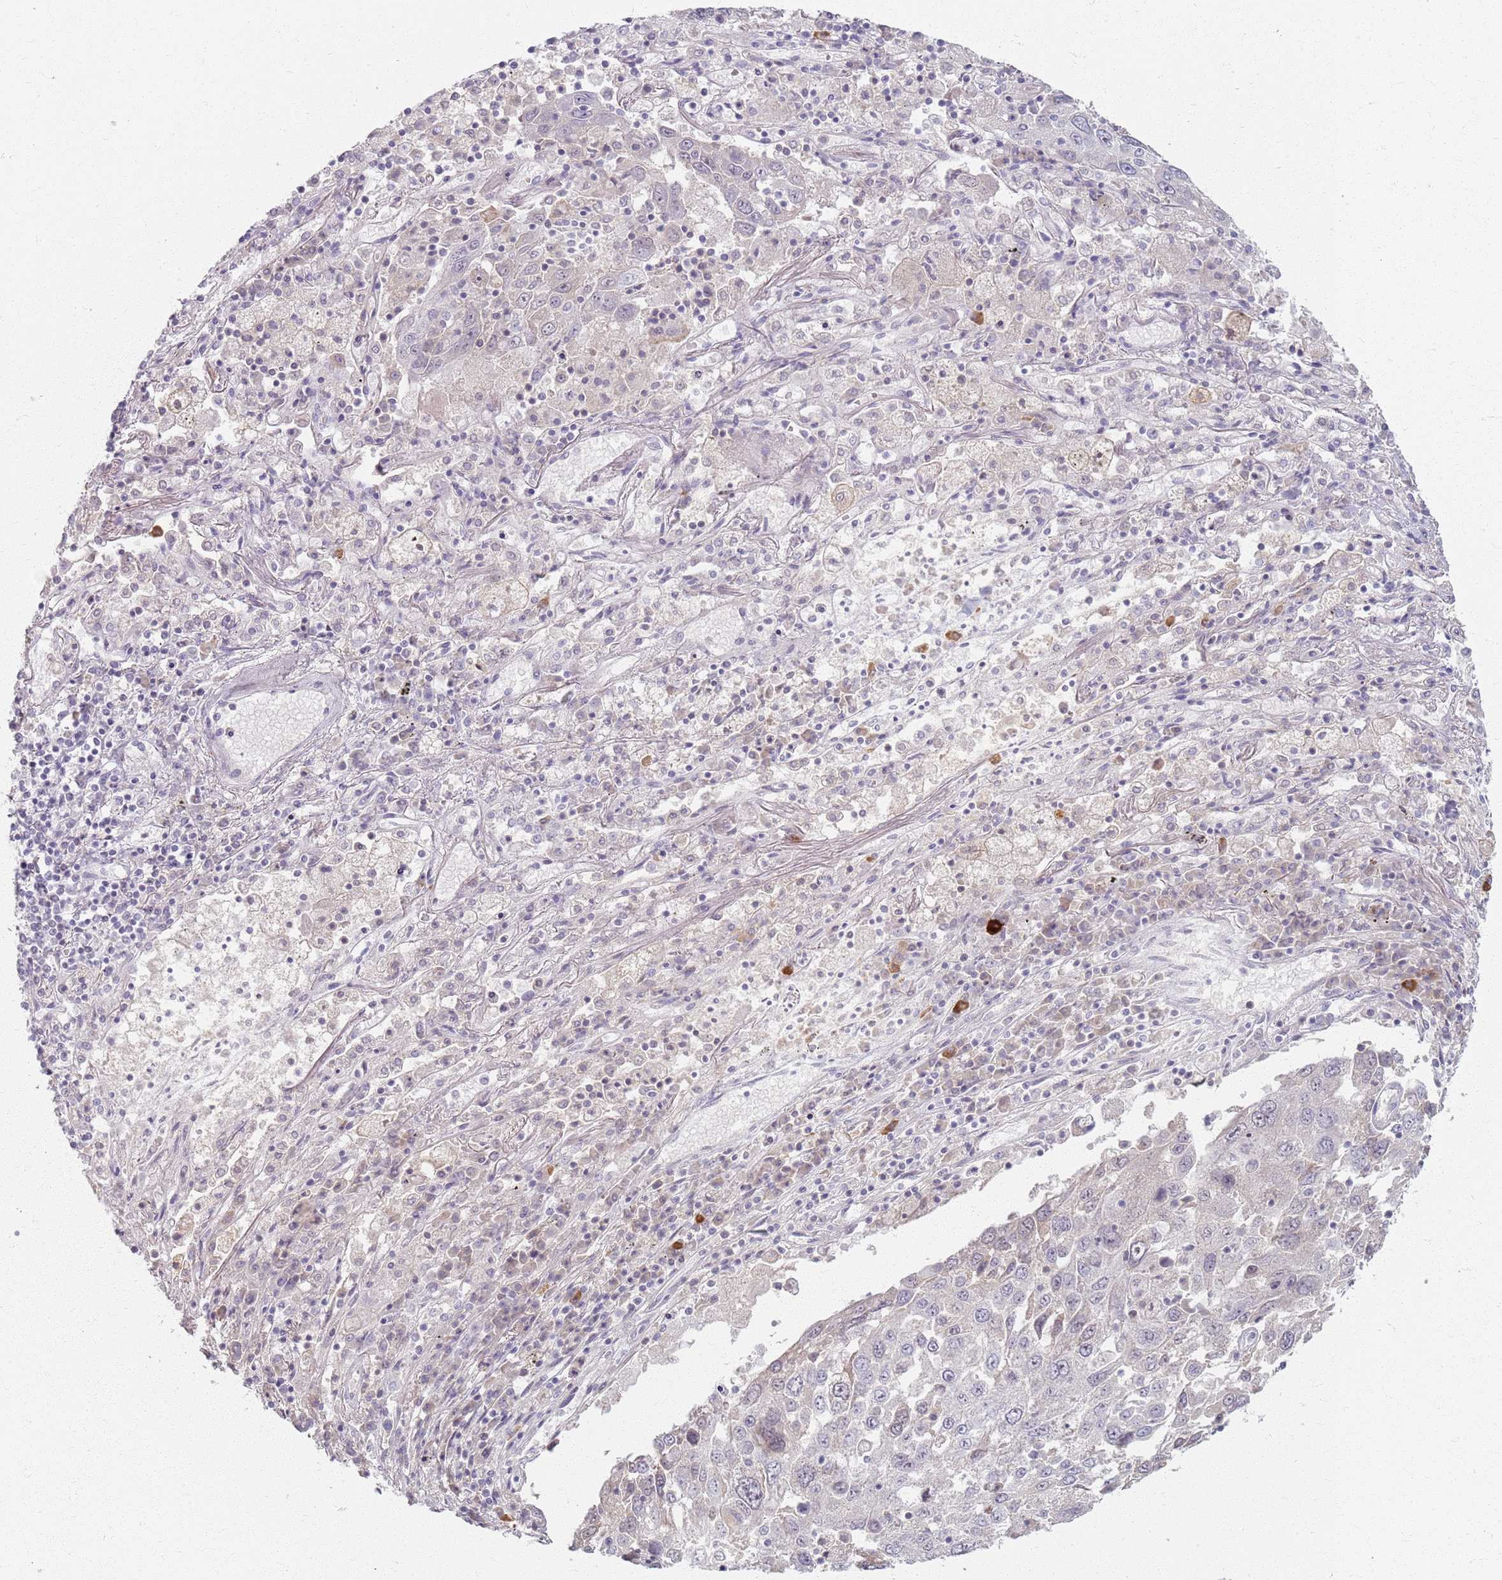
{"staining": {"intensity": "negative", "quantity": "none", "location": "none"}, "tissue": "lung cancer", "cell_type": "Tumor cells", "image_type": "cancer", "snomed": [{"axis": "morphology", "description": "Squamous cell carcinoma, NOS"}, {"axis": "topography", "description": "Lung"}], "caption": "DAB immunohistochemical staining of human lung squamous cell carcinoma exhibits no significant staining in tumor cells.", "gene": "CRIPT", "patient": {"sex": "male", "age": 65}}